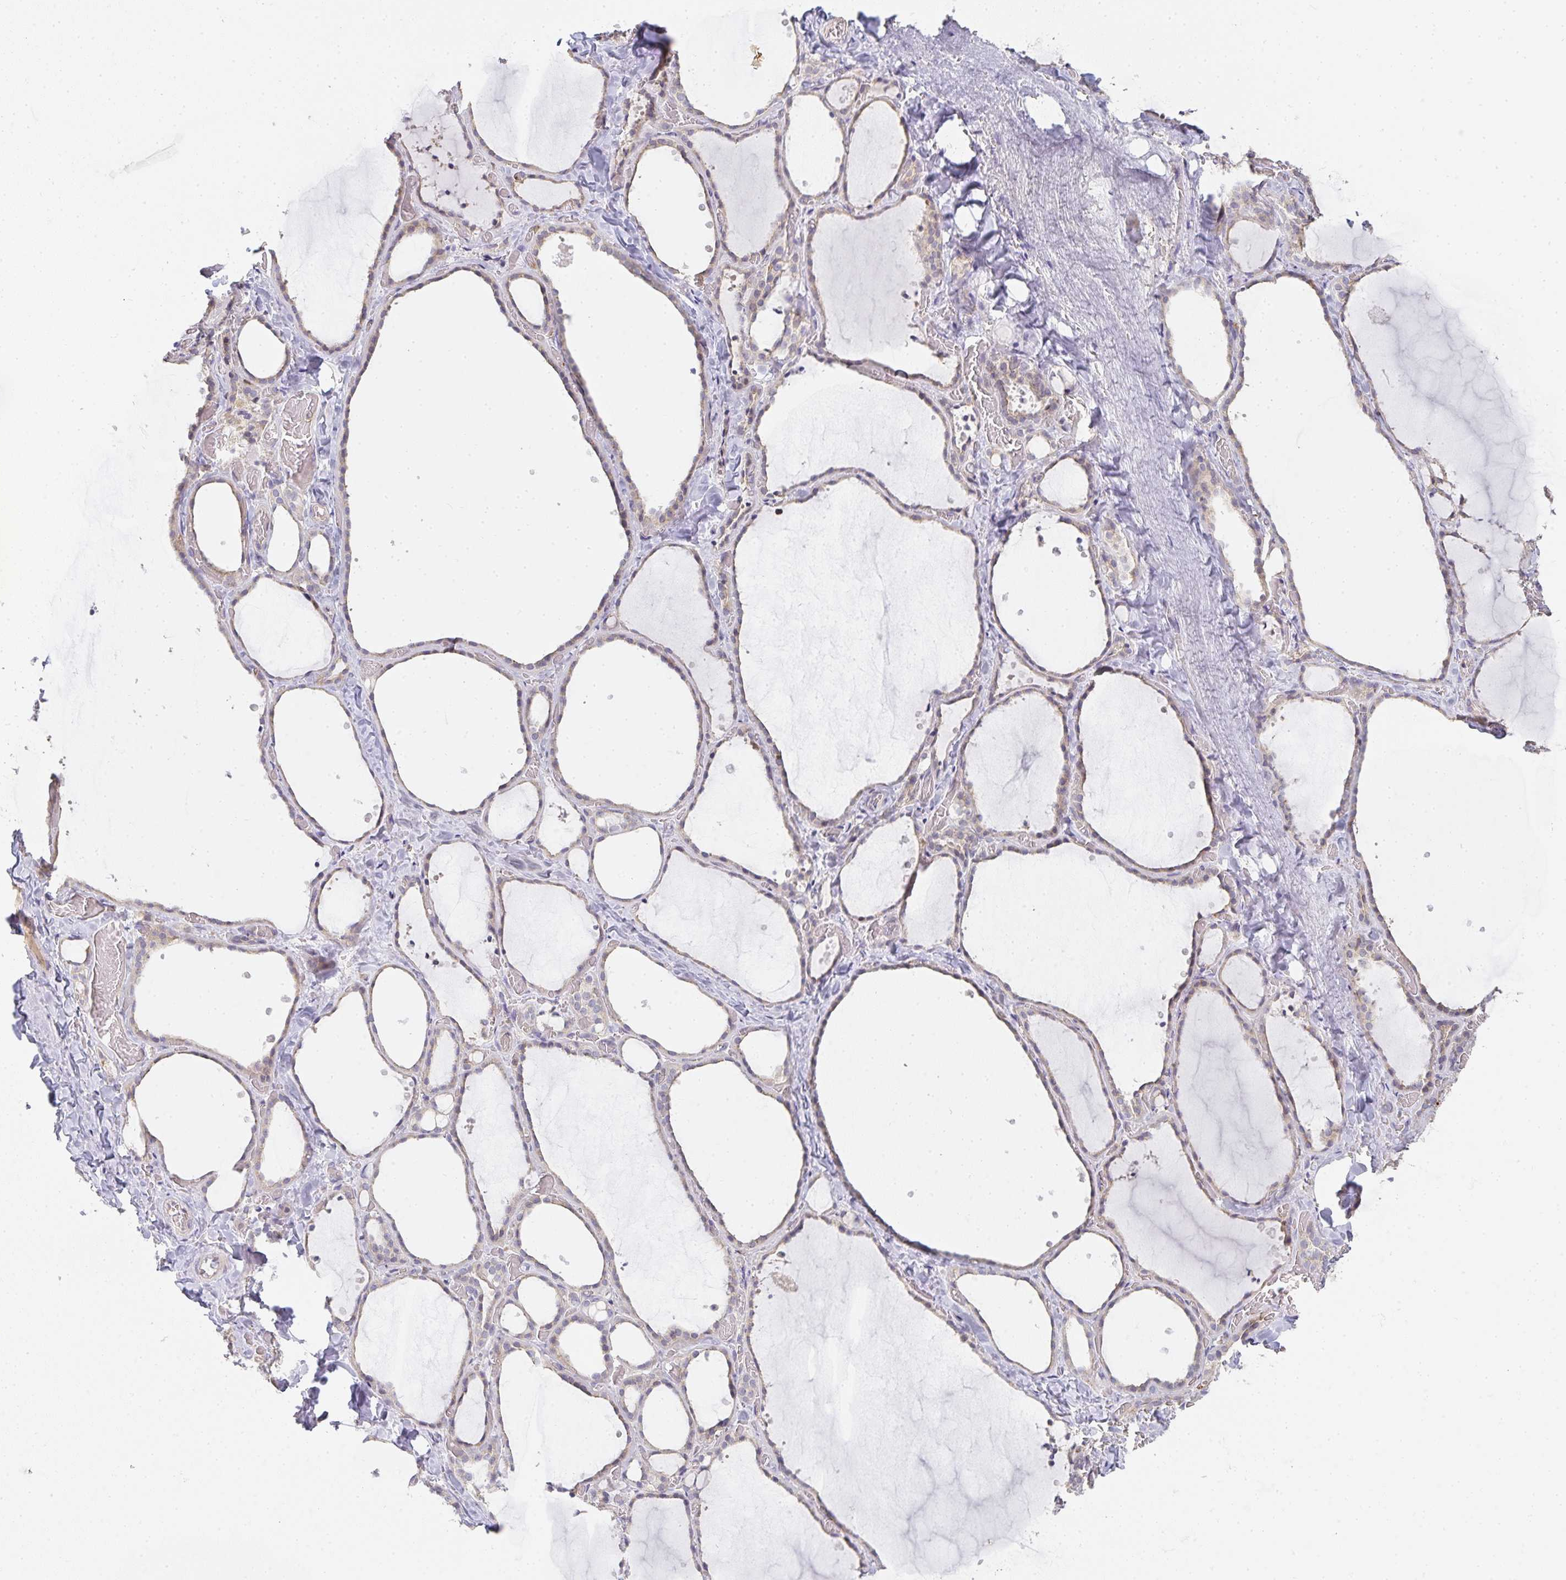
{"staining": {"intensity": "weak", "quantity": "25%-75%", "location": "cytoplasmic/membranous"}, "tissue": "thyroid gland", "cell_type": "Glandular cells", "image_type": "normal", "snomed": [{"axis": "morphology", "description": "Normal tissue, NOS"}, {"axis": "topography", "description": "Thyroid gland"}], "caption": "Immunohistochemical staining of benign thyroid gland shows 25%-75% levels of weak cytoplasmic/membranous protein staining in about 25%-75% of glandular cells.", "gene": "GATA3", "patient": {"sex": "female", "age": 36}}